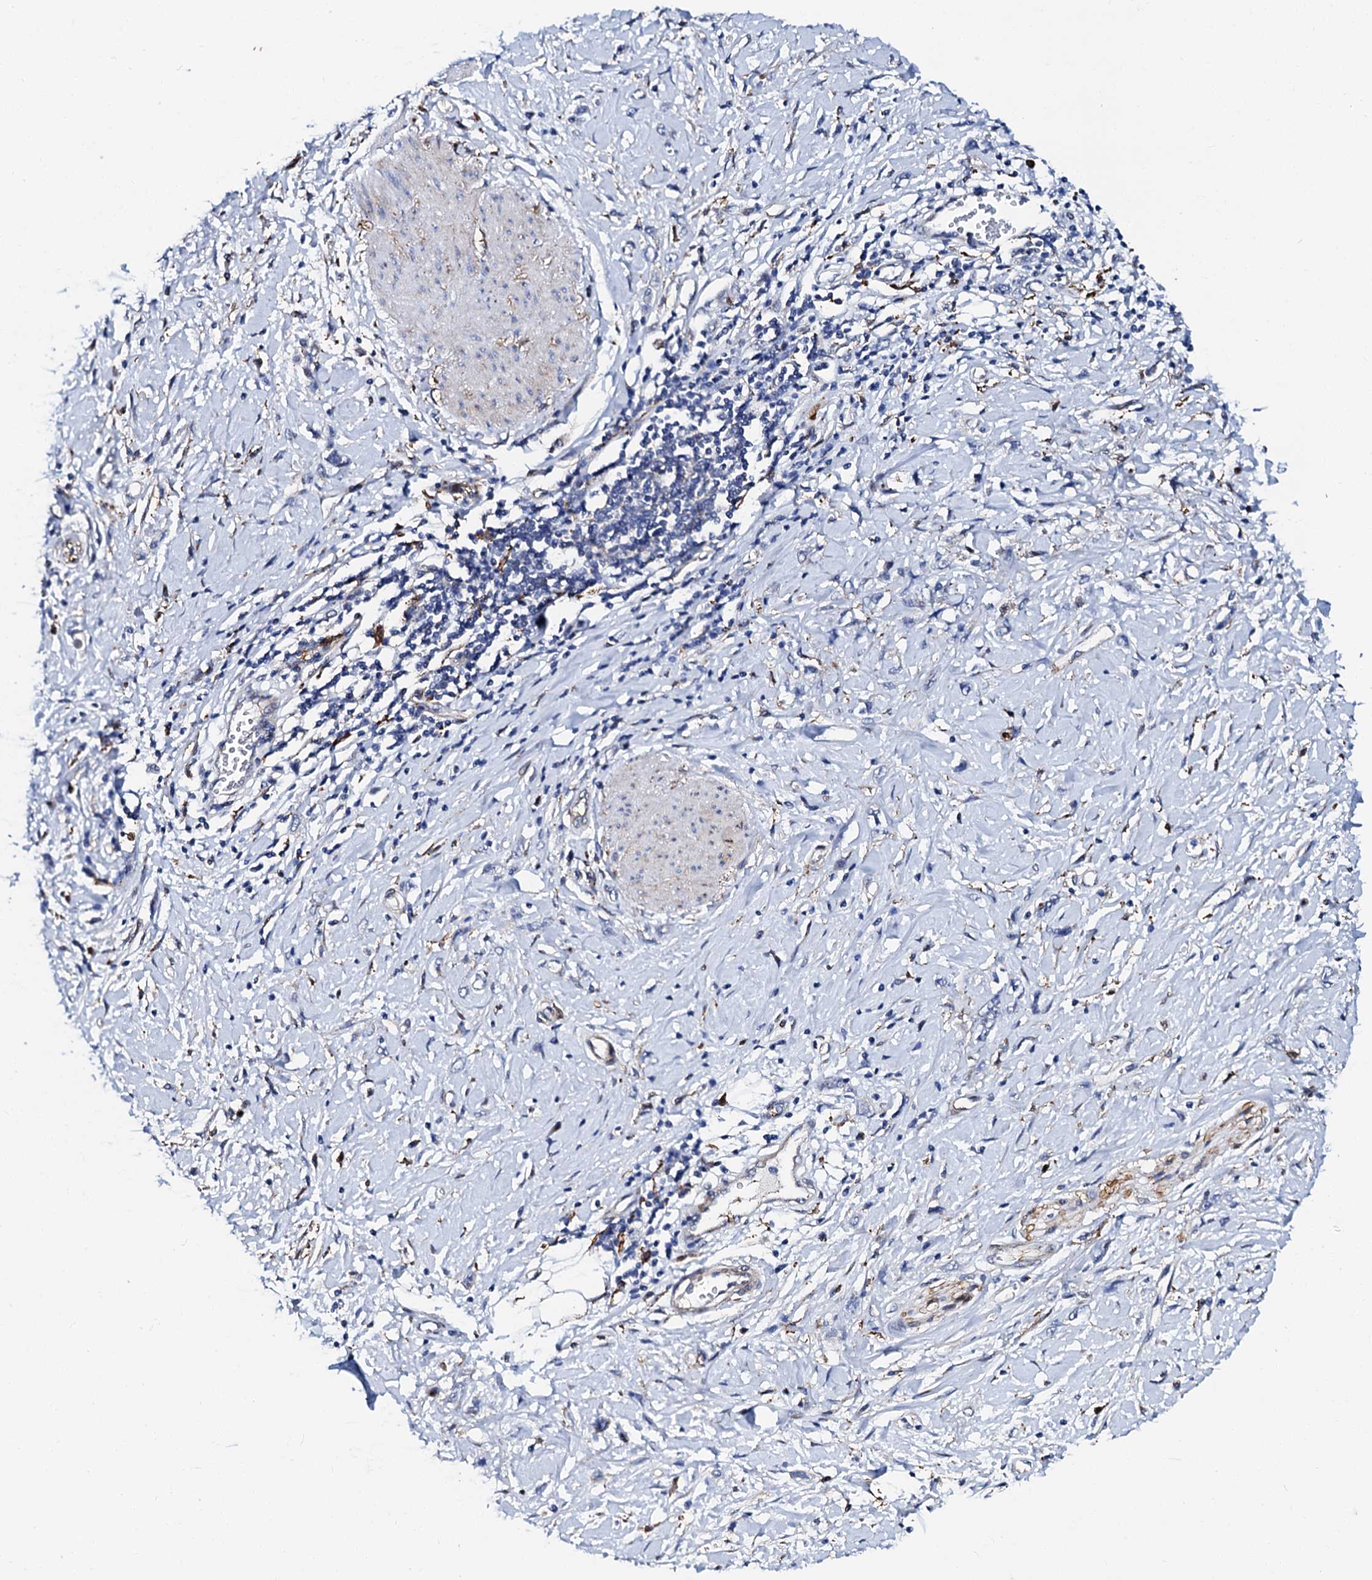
{"staining": {"intensity": "negative", "quantity": "none", "location": "none"}, "tissue": "stomach cancer", "cell_type": "Tumor cells", "image_type": "cancer", "snomed": [{"axis": "morphology", "description": "Adenocarcinoma, NOS"}, {"axis": "topography", "description": "Stomach"}], "caption": "This is an immunohistochemistry image of stomach cancer. There is no positivity in tumor cells.", "gene": "MED13L", "patient": {"sex": "female", "age": 76}}